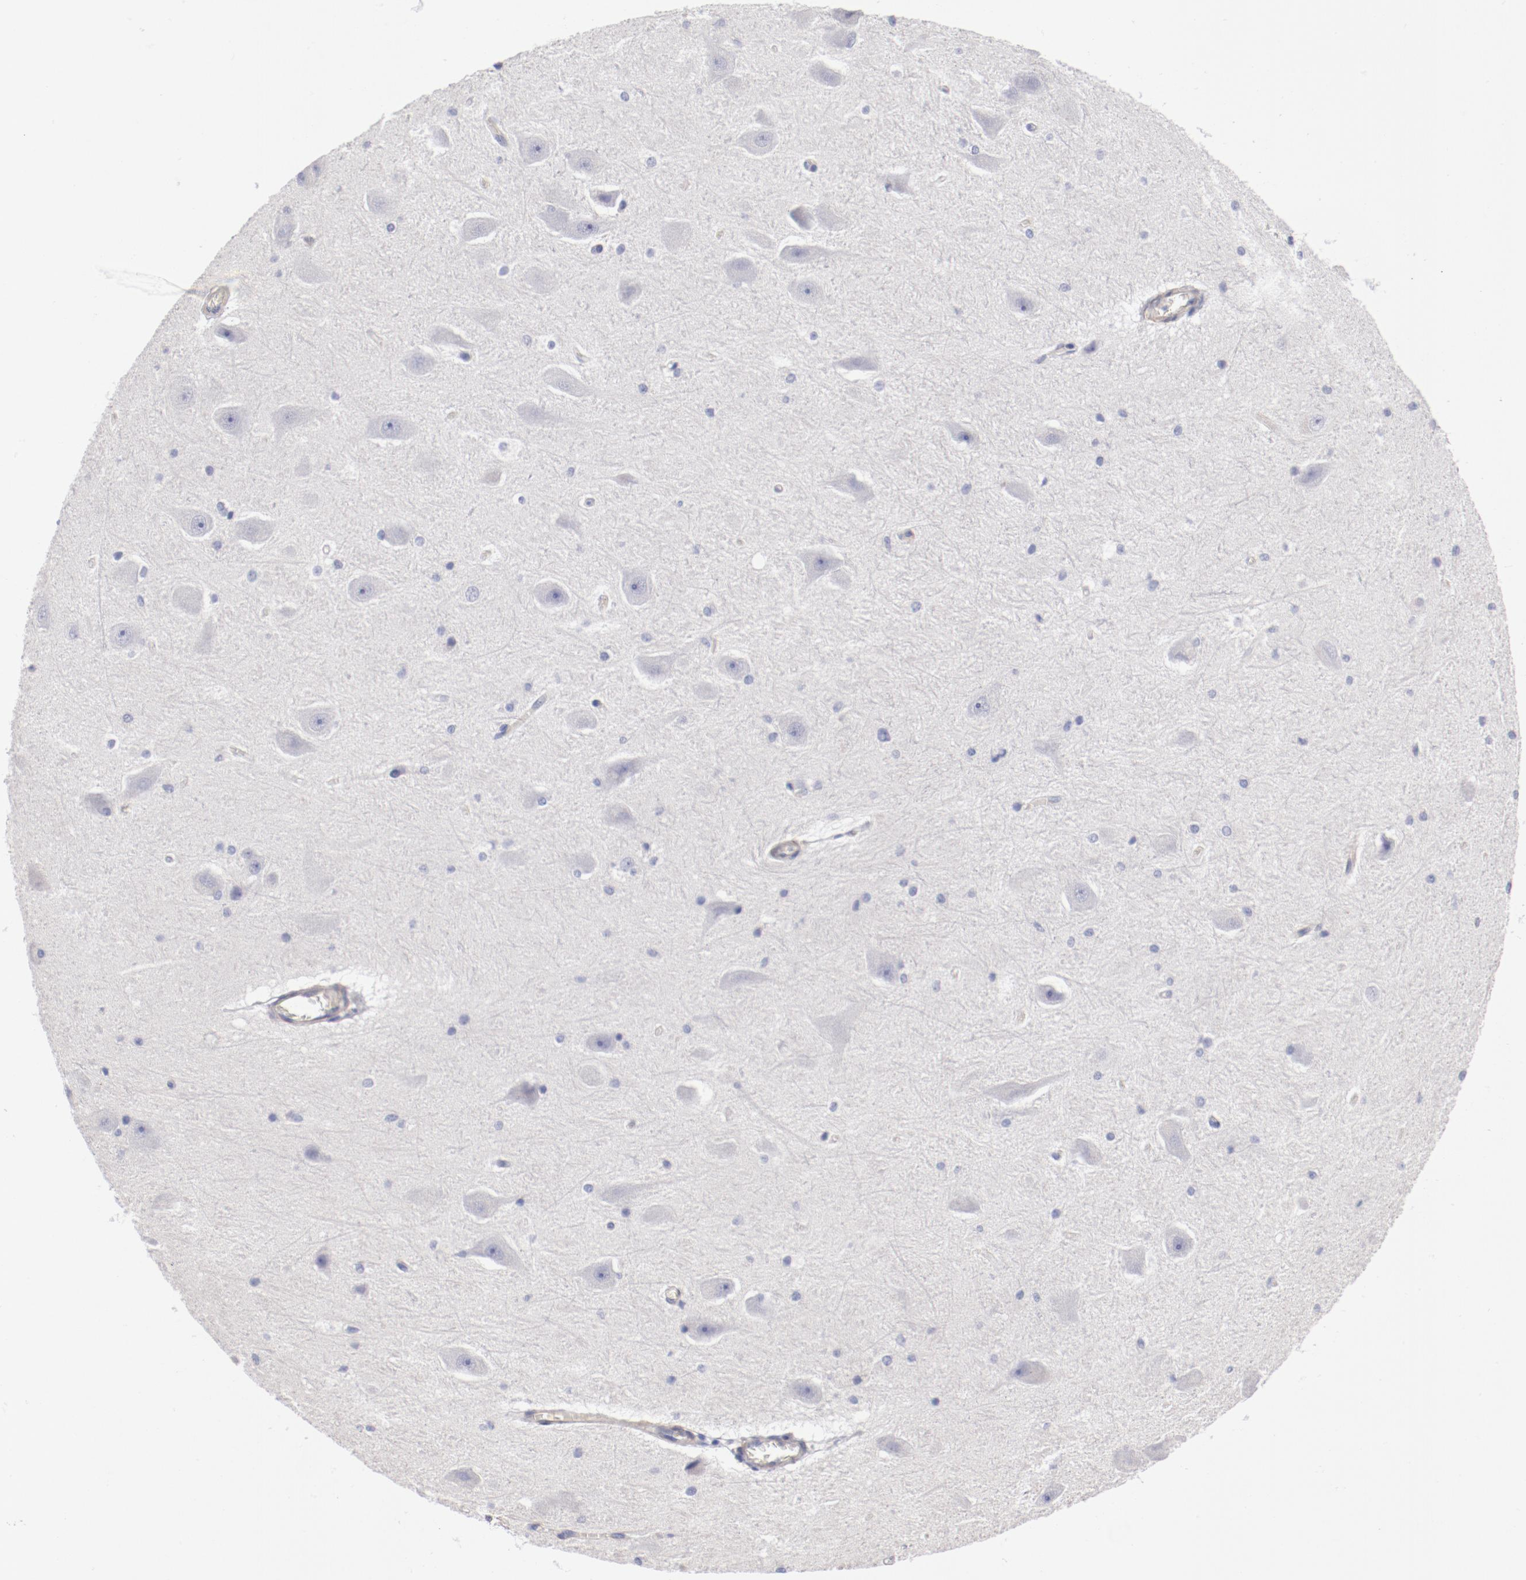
{"staining": {"intensity": "negative", "quantity": "none", "location": "none"}, "tissue": "hippocampus", "cell_type": "Glial cells", "image_type": "normal", "snomed": [{"axis": "morphology", "description": "Normal tissue, NOS"}, {"axis": "topography", "description": "Hippocampus"}], "caption": "IHC image of unremarkable hippocampus stained for a protein (brown), which reveals no positivity in glial cells.", "gene": "LAX1", "patient": {"sex": "female", "age": 19}}